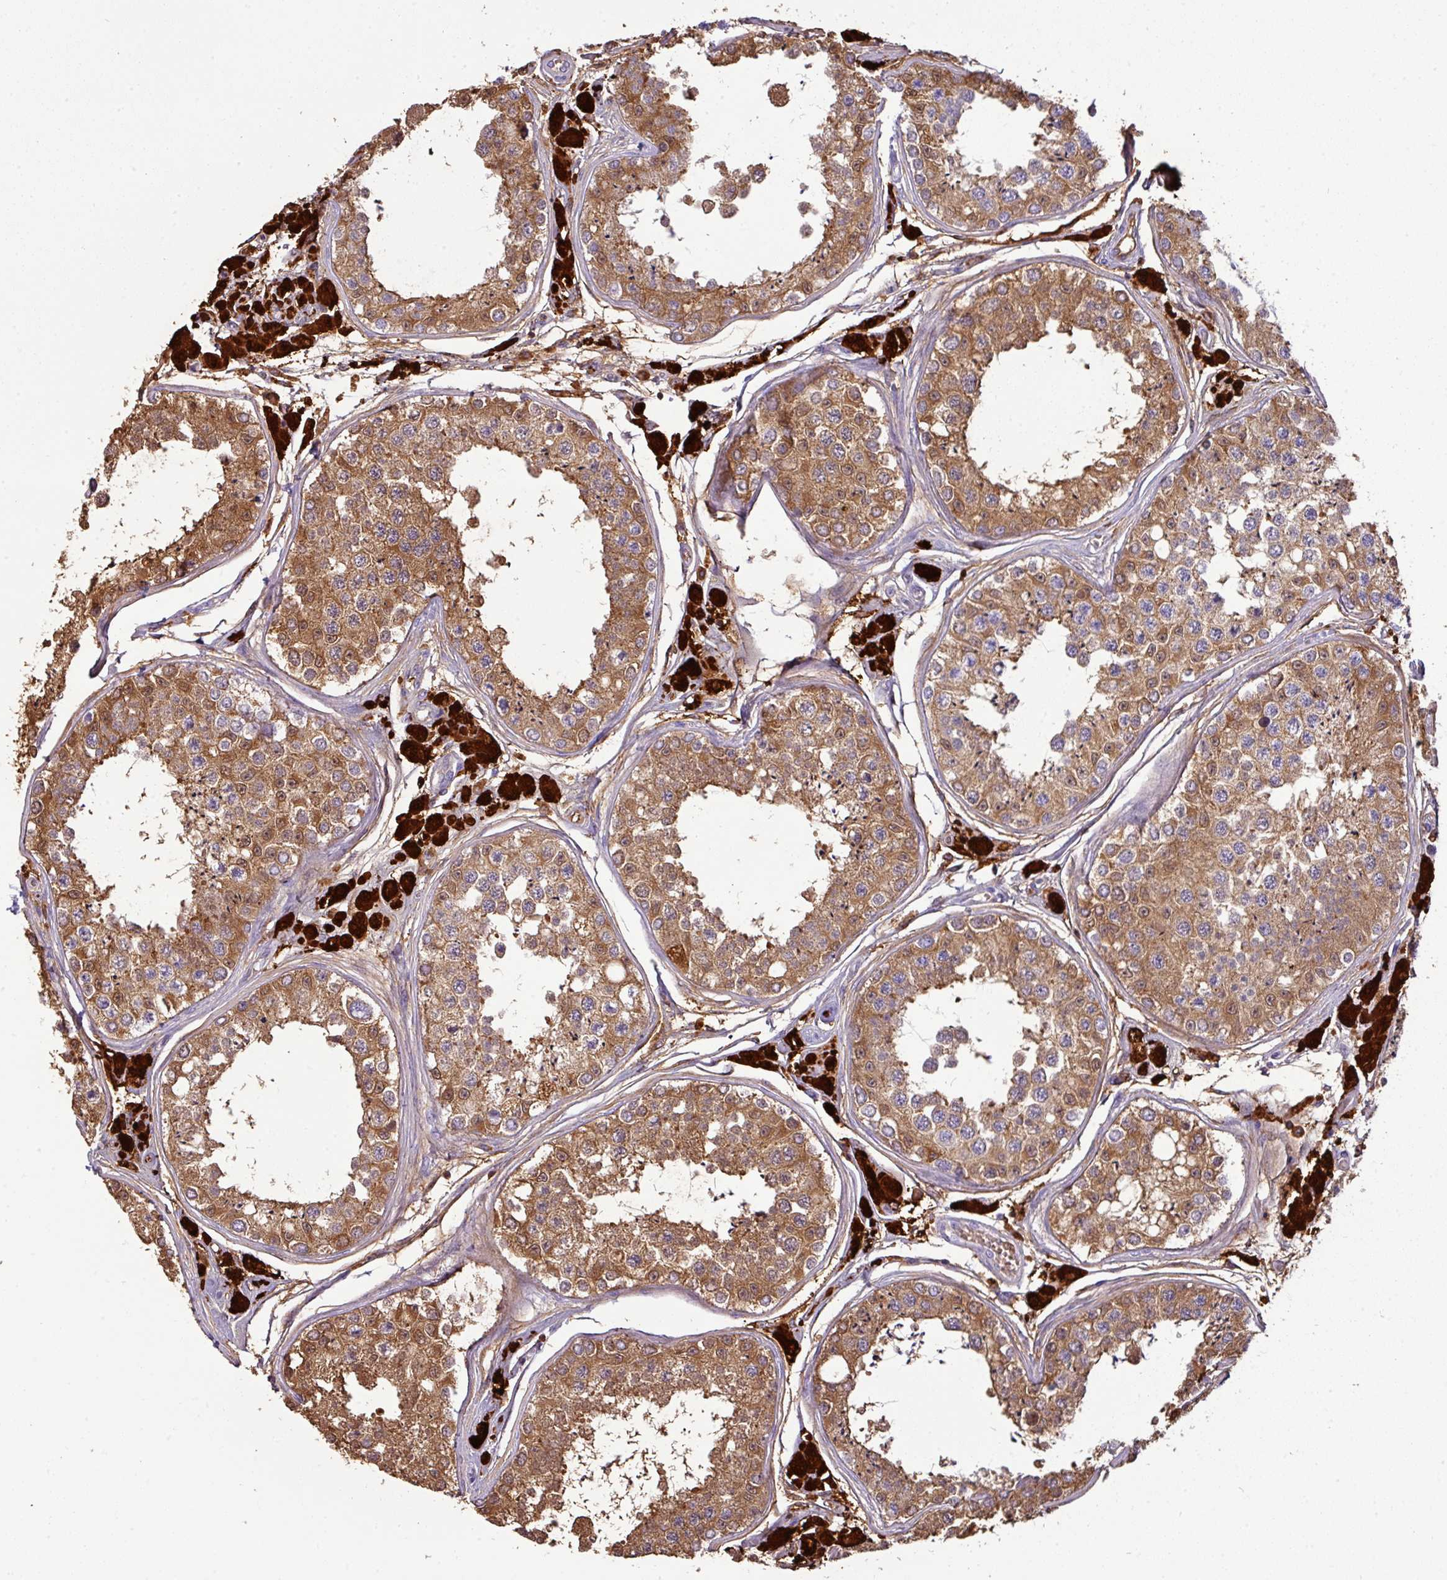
{"staining": {"intensity": "moderate", "quantity": ">75%", "location": "cytoplasmic/membranous"}, "tissue": "testis", "cell_type": "Cells in seminiferous ducts", "image_type": "normal", "snomed": [{"axis": "morphology", "description": "Normal tissue, NOS"}, {"axis": "topography", "description": "Testis"}], "caption": "Immunohistochemical staining of unremarkable testis exhibits medium levels of moderate cytoplasmic/membranous staining in approximately >75% of cells in seminiferous ducts.", "gene": "GSTA1", "patient": {"sex": "male", "age": 25}}